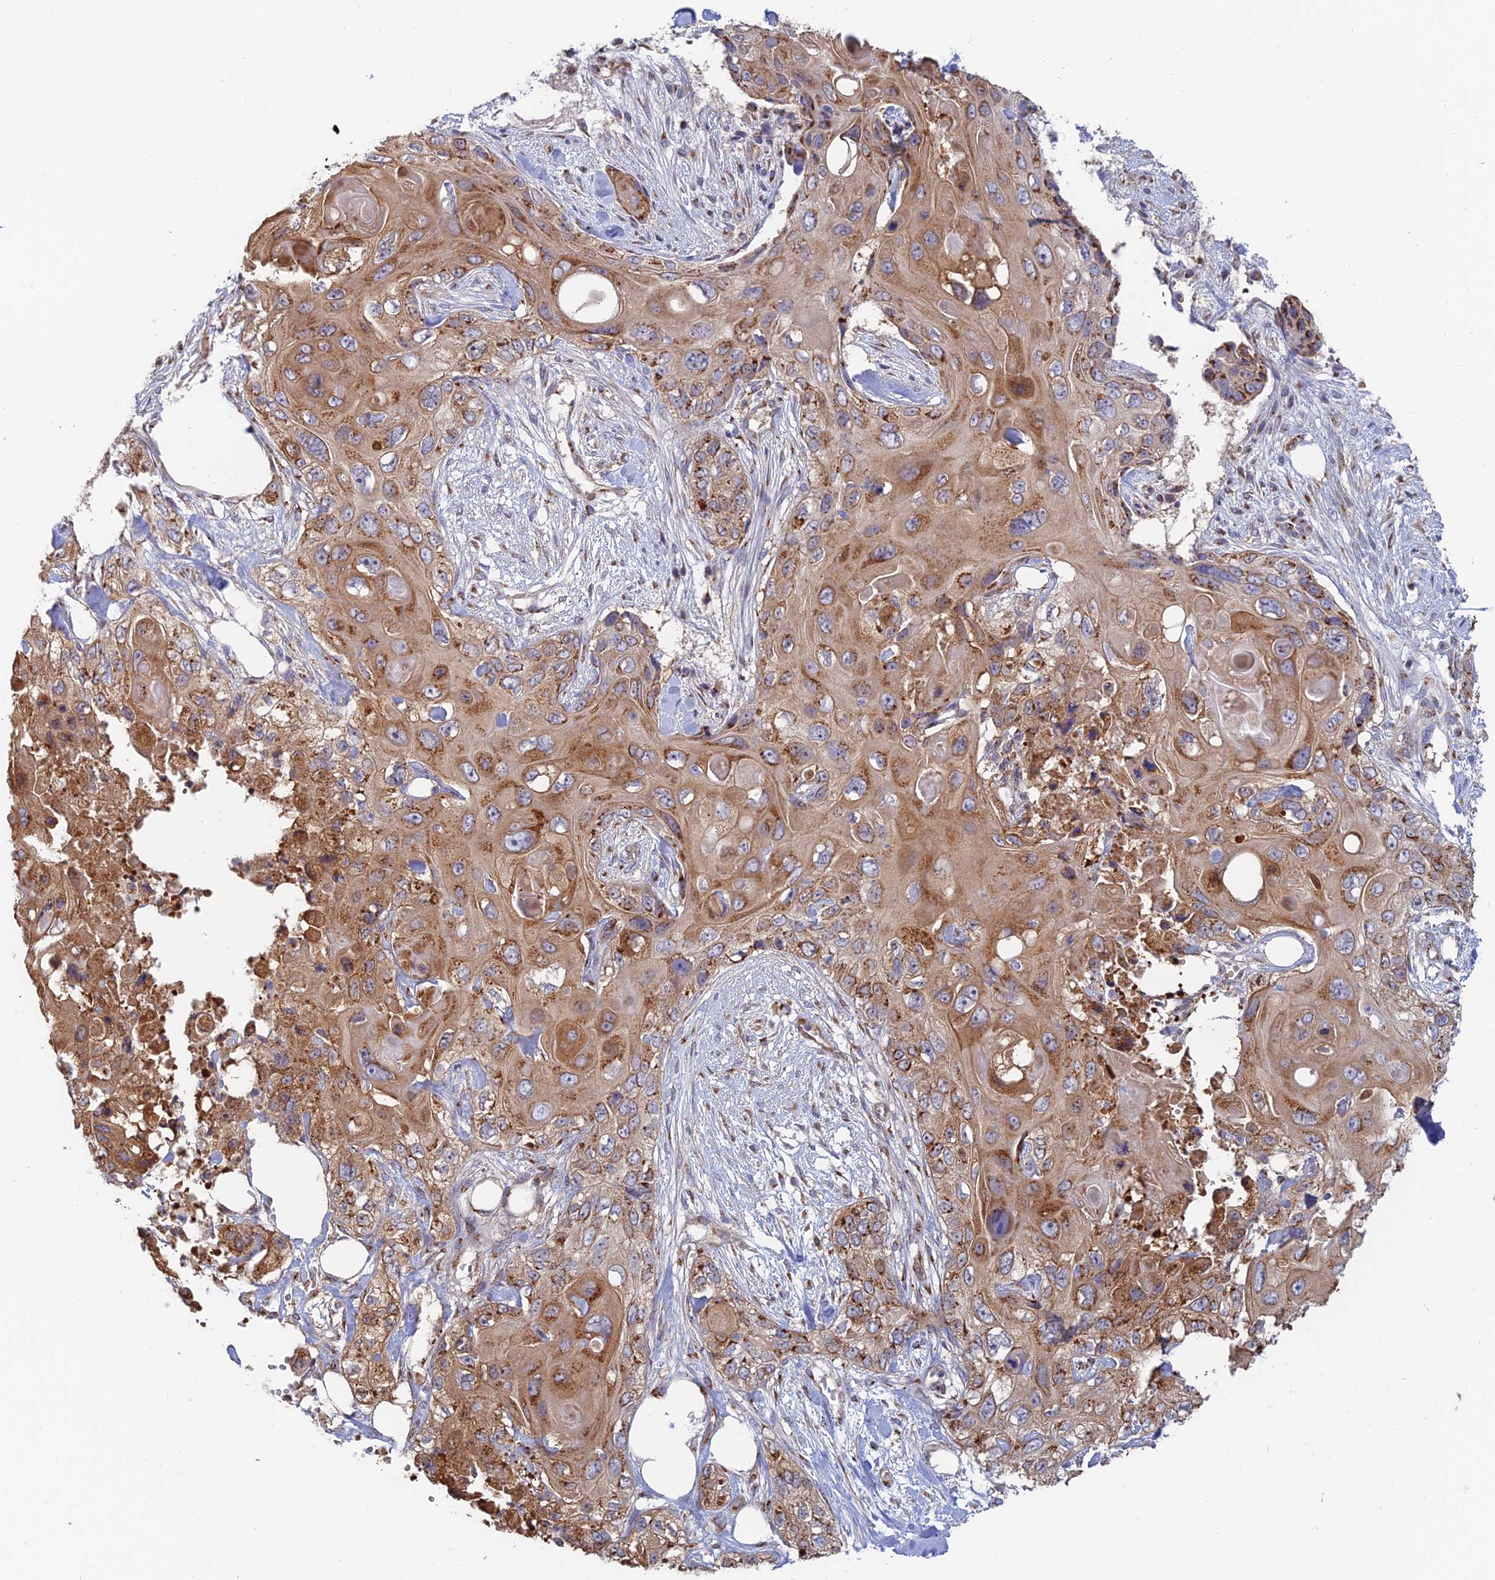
{"staining": {"intensity": "moderate", "quantity": ">75%", "location": "cytoplasmic/membranous"}, "tissue": "skin cancer", "cell_type": "Tumor cells", "image_type": "cancer", "snomed": [{"axis": "morphology", "description": "Normal tissue, NOS"}, {"axis": "morphology", "description": "Squamous cell carcinoma, NOS"}, {"axis": "topography", "description": "Skin"}], "caption": "An immunohistochemistry (IHC) micrograph of neoplastic tissue is shown. Protein staining in brown highlights moderate cytoplasmic/membranous positivity in skin cancer within tumor cells.", "gene": "HS2ST1", "patient": {"sex": "male", "age": 72}}